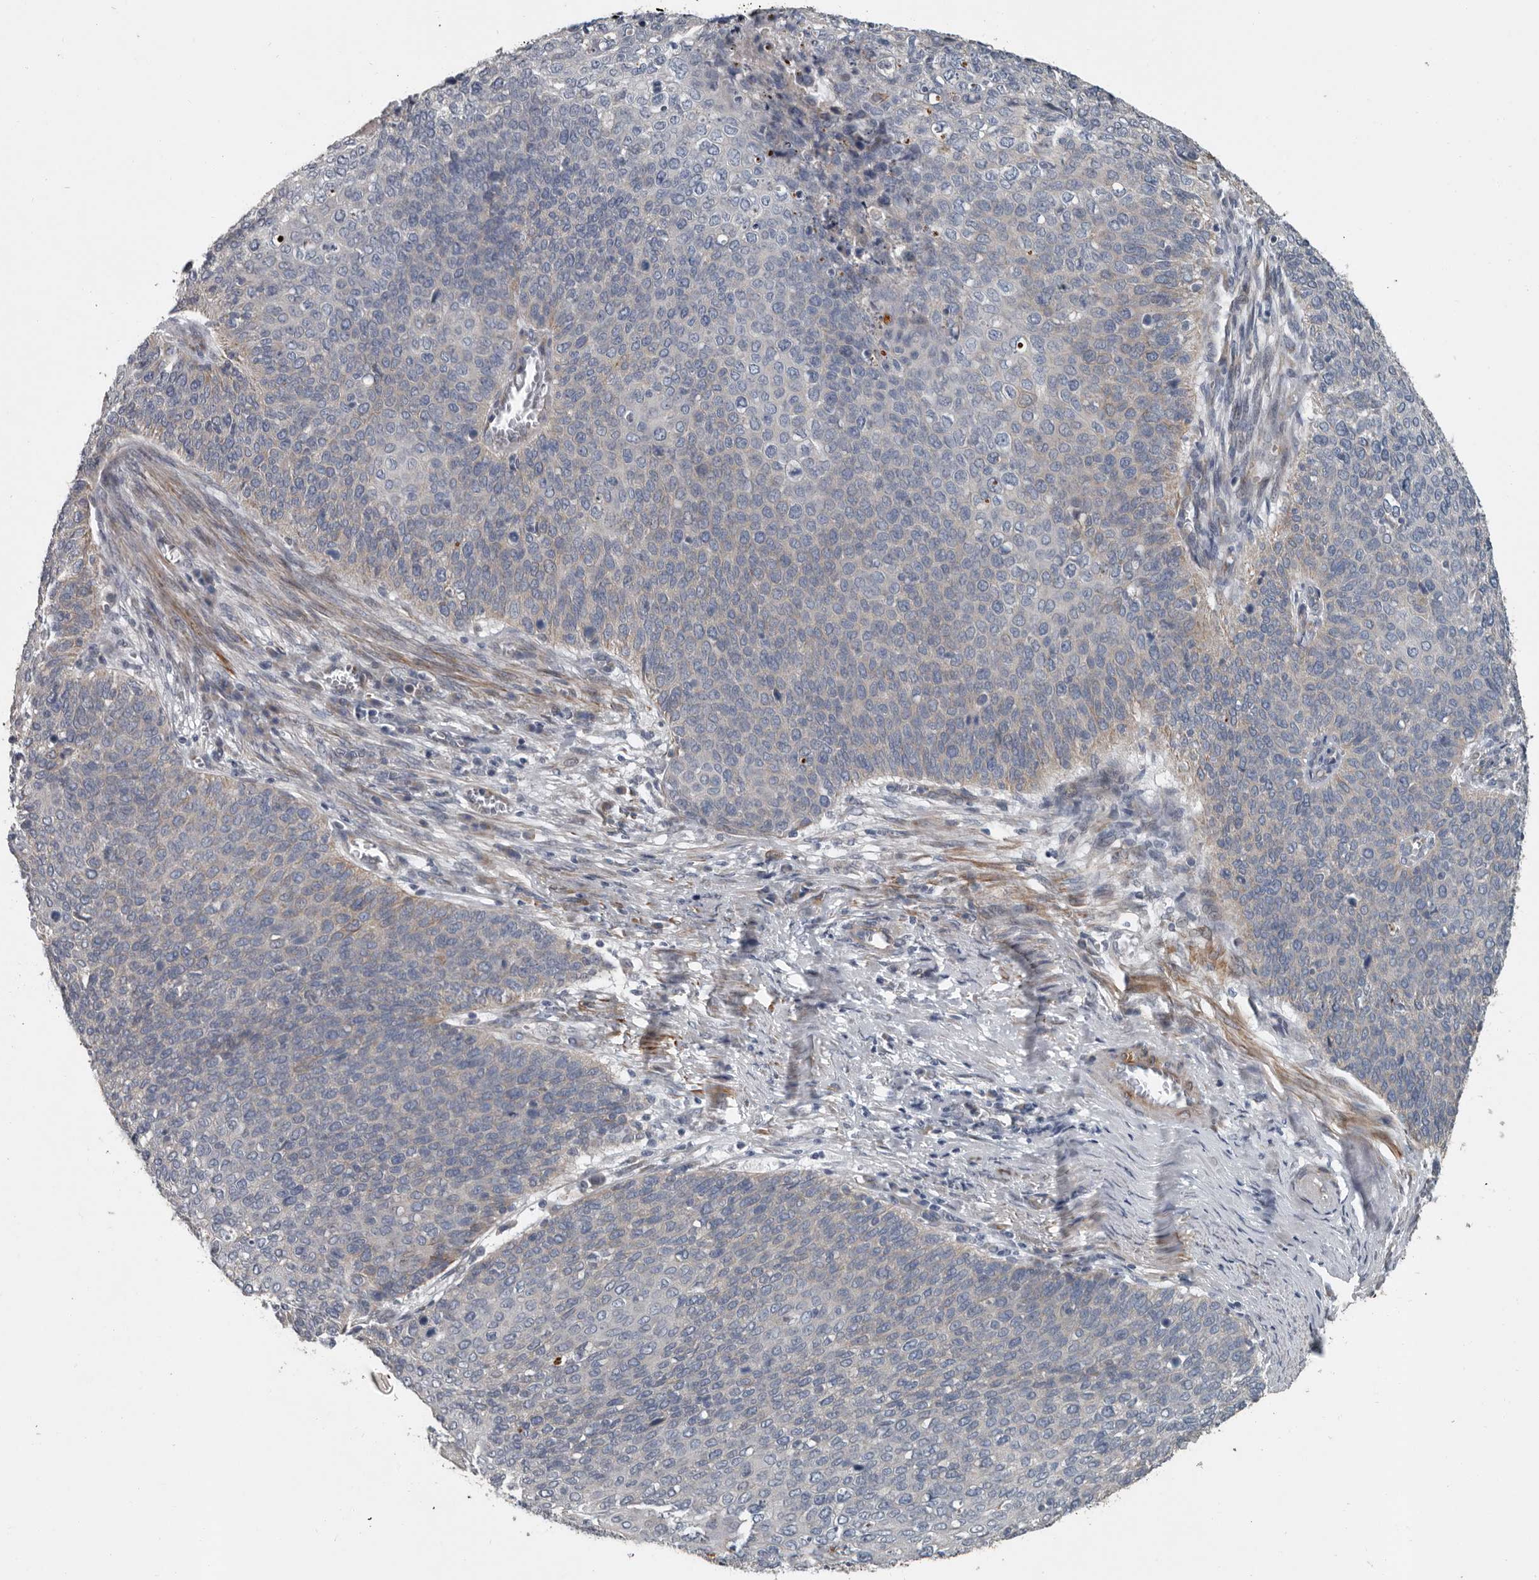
{"staining": {"intensity": "negative", "quantity": "none", "location": "none"}, "tissue": "cervical cancer", "cell_type": "Tumor cells", "image_type": "cancer", "snomed": [{"axis": "morphology", "description": "Squamous cell carcinoma, NOS"}, {"axis": "topography", "description": "Cervix"}], "caption": "Immunohistochemistry of cervical squamous cell carcinoma shows no positivity in tumor cells.", "gene": "DPY19L4", "patient": {"sex": "female", "age": 39}}